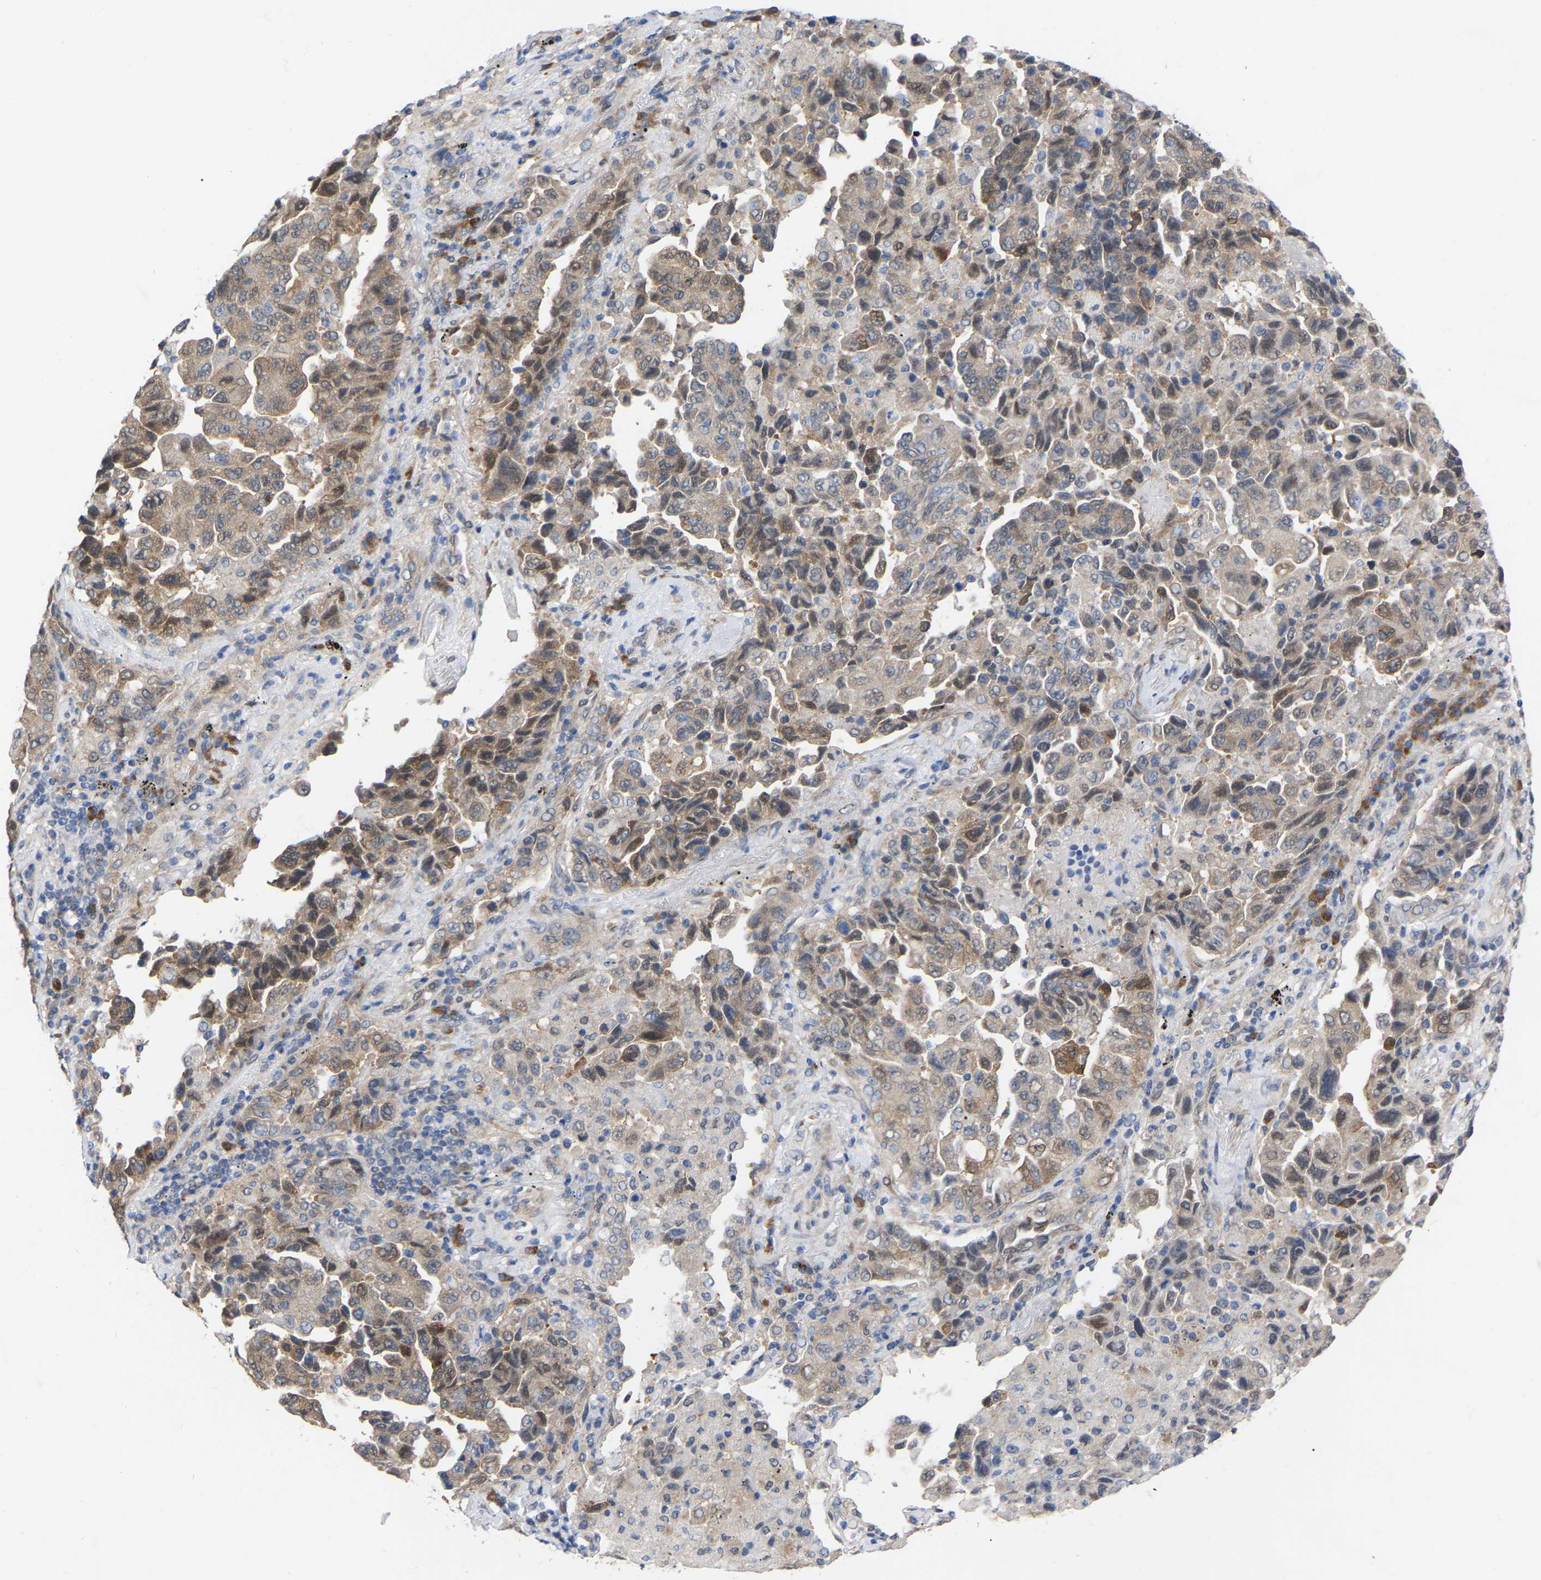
{"staining": {"intensity": "moderate", "quantity": ">75%", "location": "cytoplasmic/membranous"}, "tissue": "lung cancer", "cell_type": "Tumor cells", "image_type": "cancer", "snomed": [{"axis": "morphology", "description": "Adenocarcinoma, NOS"}, {"axis": "topography", "description": "Lung"}], "caption": "This photomicrograph displays IHC staining of adenocarcinoma (lung), with medium moderate cytoplasmic/membranous positivity in about >75% of tumor cells.", "gene": "UBE4B", "patient": {"sex": "female", "age": 51}}